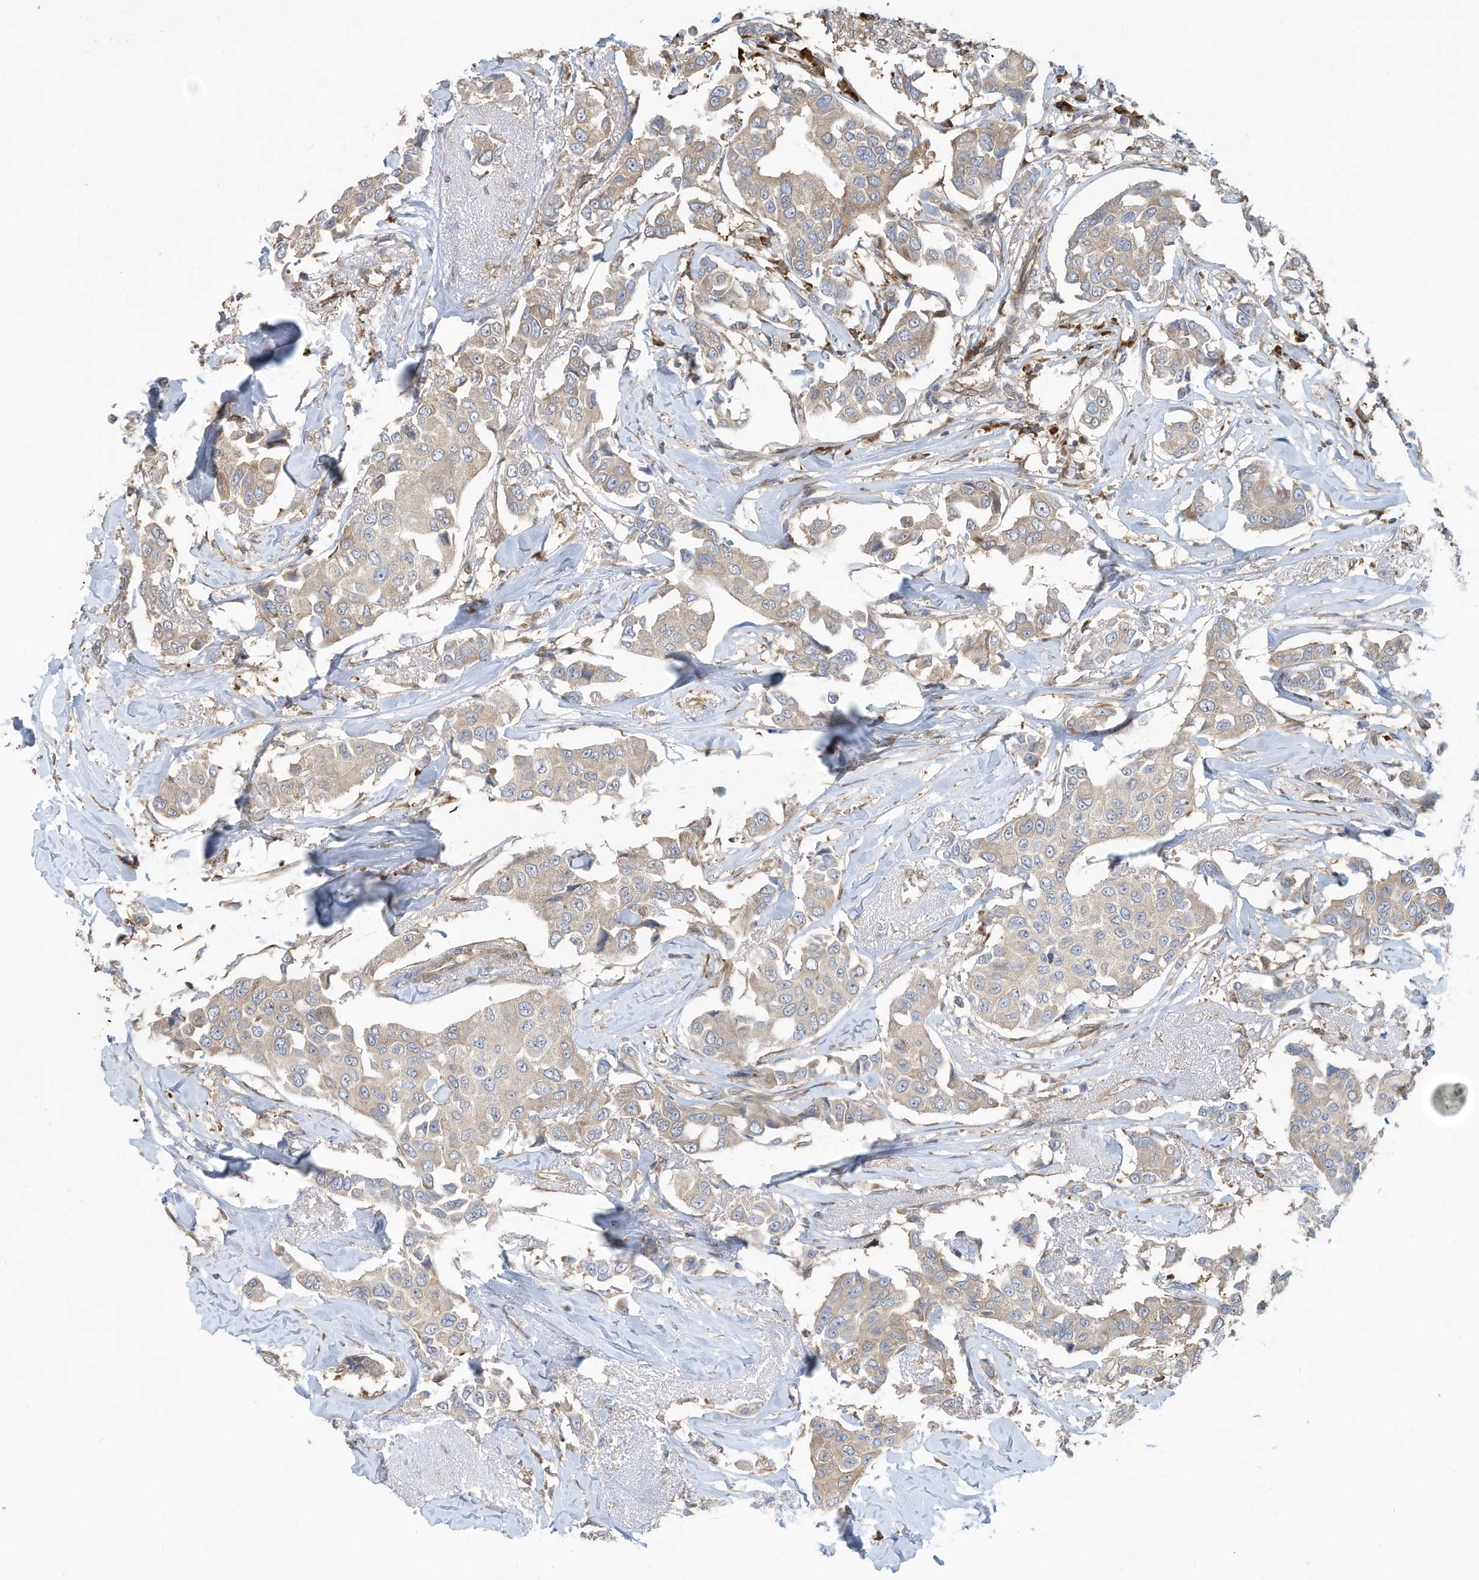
{"staining": {"intensity": "weak", "quantity": "25%-75%", "location": "cytoplasmic/membranous"}, "tissue": "breast cancer", "cell_type": "Tumor cells", "image_type": "cancer", "snomed": [{"axis": "morphology", "description": "Duct carcinoma"}, {"axis": "topography", "description": "Breast"}], "caption": "Immunohistochemistry (IHC) image of neoplastic tissue: human breast intraductal carcinoma stained using immunohistochemistry (IHC) demonstrates low levels of weak protein expression localized specifically in the cytoplasmic/membranous of tumor cells, appearing as a cytoplasmic/membranous brown color.", "gene": "USE1", "patient": {"sex": "female", "age": 80}}